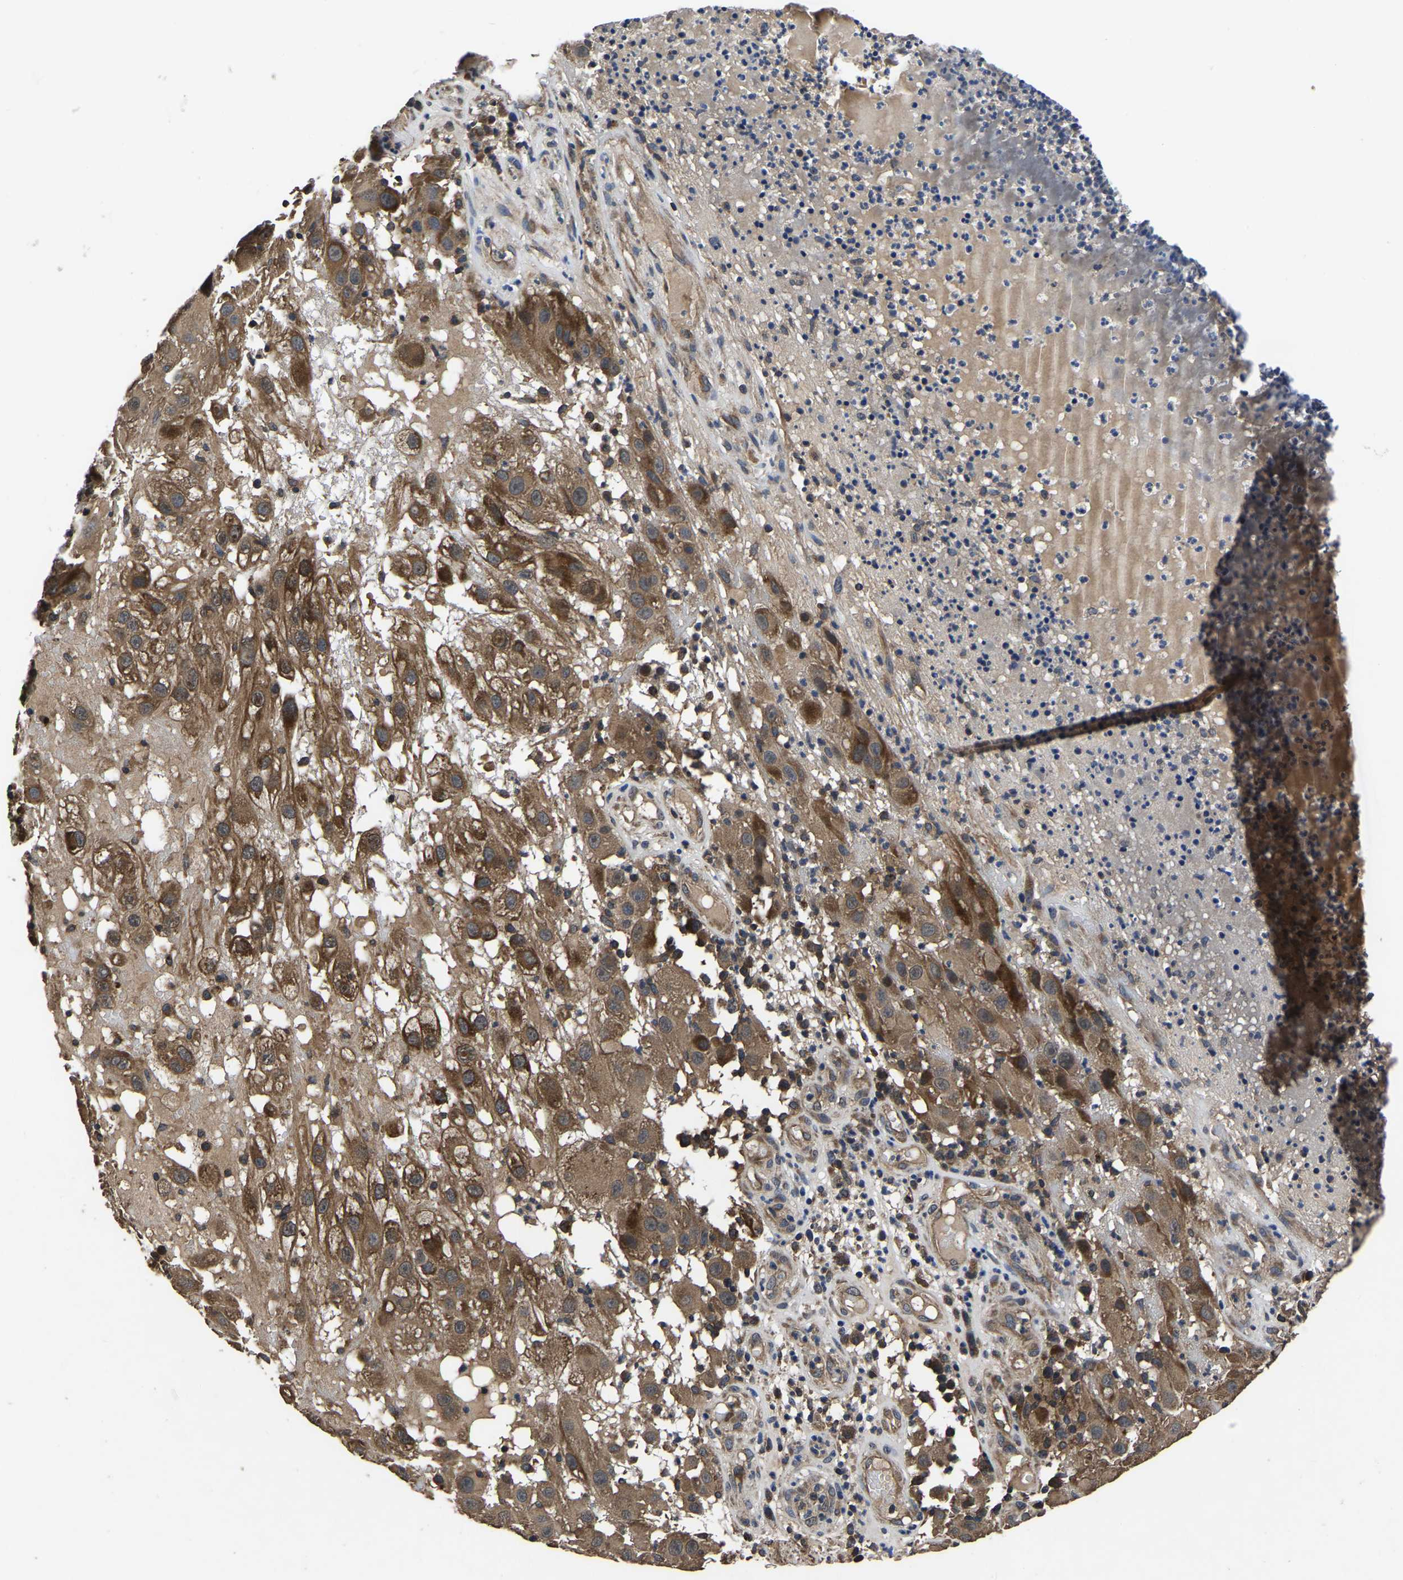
{"staining": {"intensity": "moderate", "quantity": ">75%", "location": "cytoplasmic/membranous"}, "tissue": "melanoma", "cell_type": "Tumor cells", "image_type": "cancer", "snomed": [{"axis": "morphology", "description": "Malignant melanoma, NOS"}, {"axis": "topography", "description": "Skin"}], "caption": "Protein expression analysis of malignant melanoma exhibits moderate cytoplasmic/membranous positivity in approximately >75% of tumor cells.", "gene": "CRYZL1", "patient": {"sex": "female", "age": 81}}